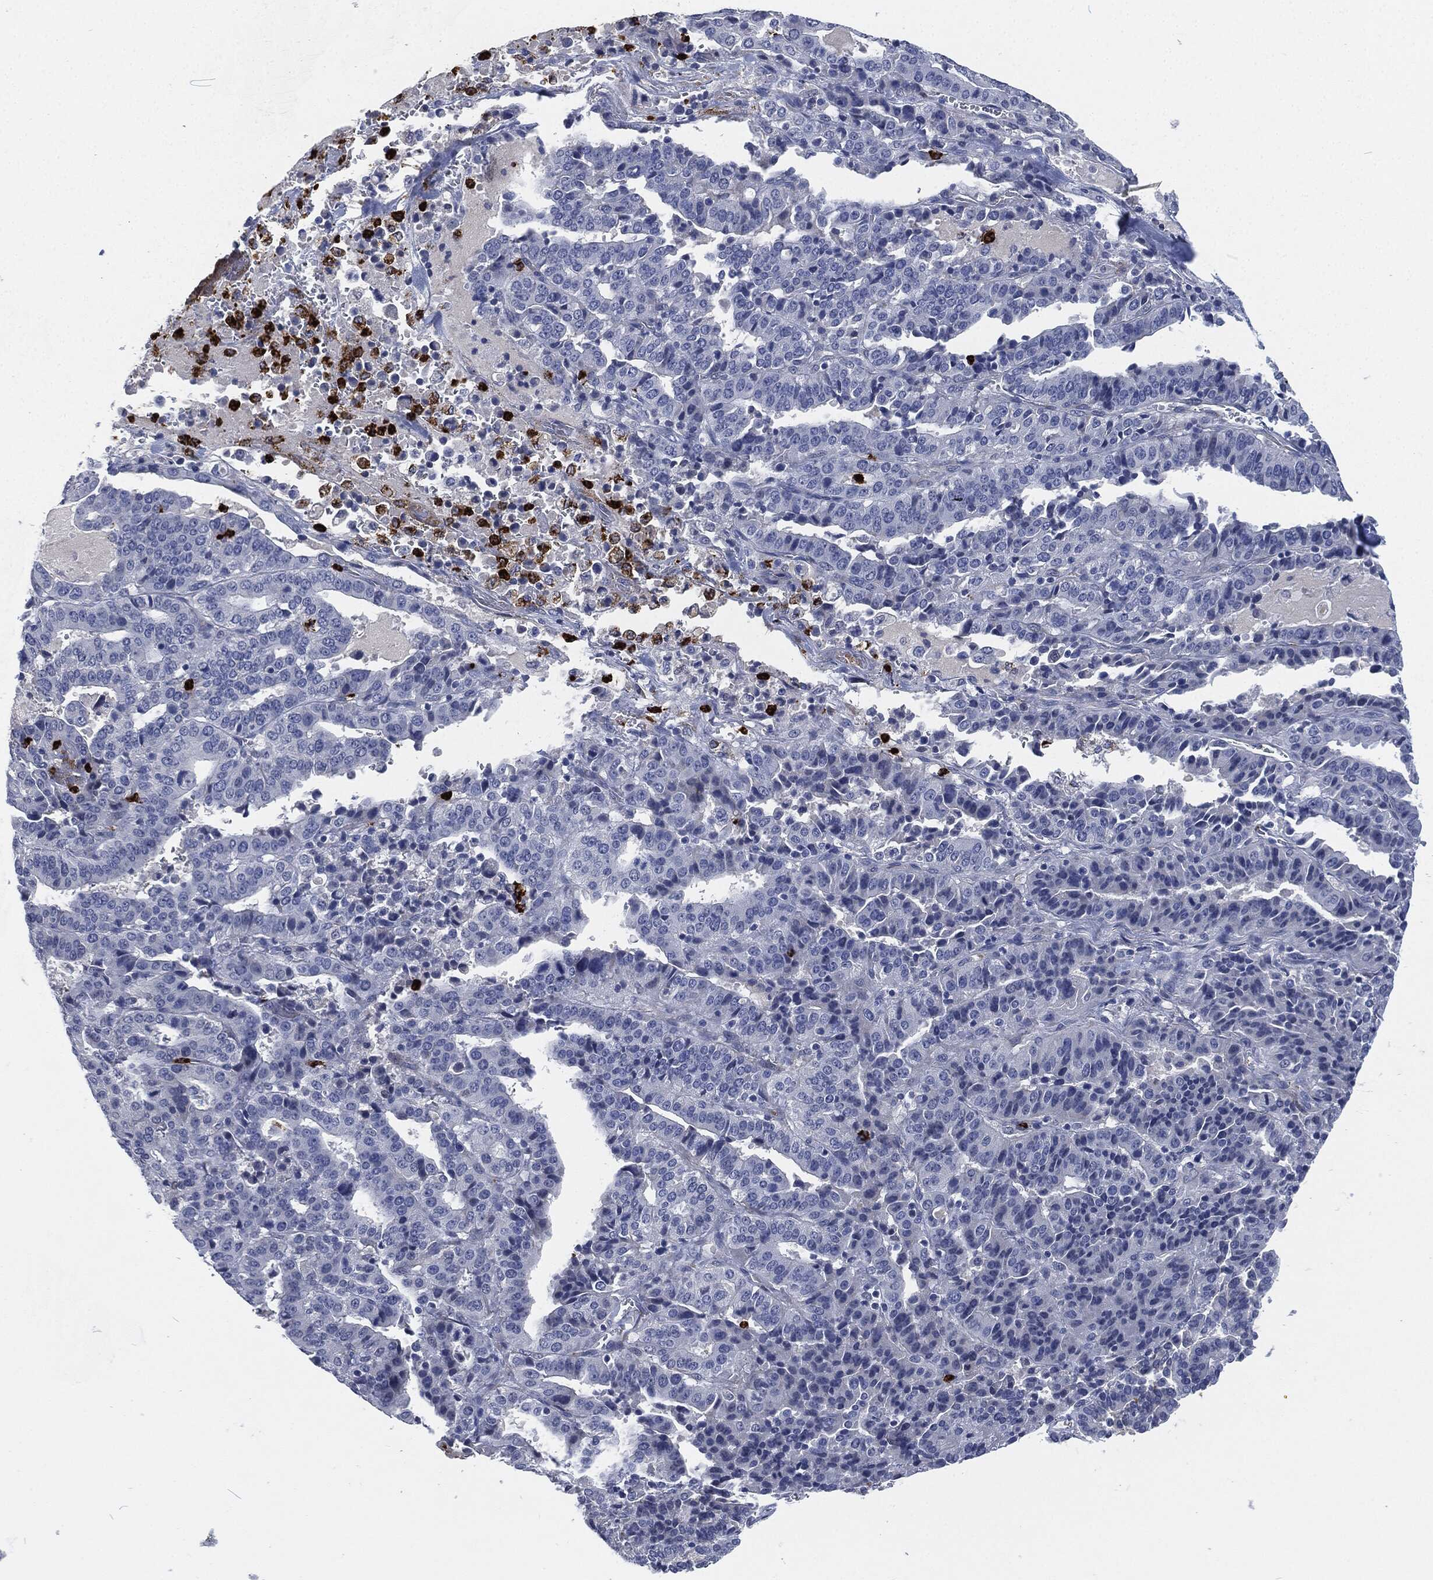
{"staining": {"intensity": "negative", "quantity": "none", "location": "none"}, "tissue": "stomach cancer", "cell_type": "Tumor cells", "image_type": "cancer", "snomed": [{"axis": "morphology", "description": "Adenocarcinoma, NOS"}, {"axis": "topography", "description": "Stomach"}], "caption": "Immunohistochemistry histopathology image of neoplastic tissue: human stomach cancer (adenocarcinoma) stained with DAB (3,3'-diaminobenzidine) shows no significant protein expression in tumor cells.", "gene": "MPO", "patient": {"sex": "male", "age": 48}}